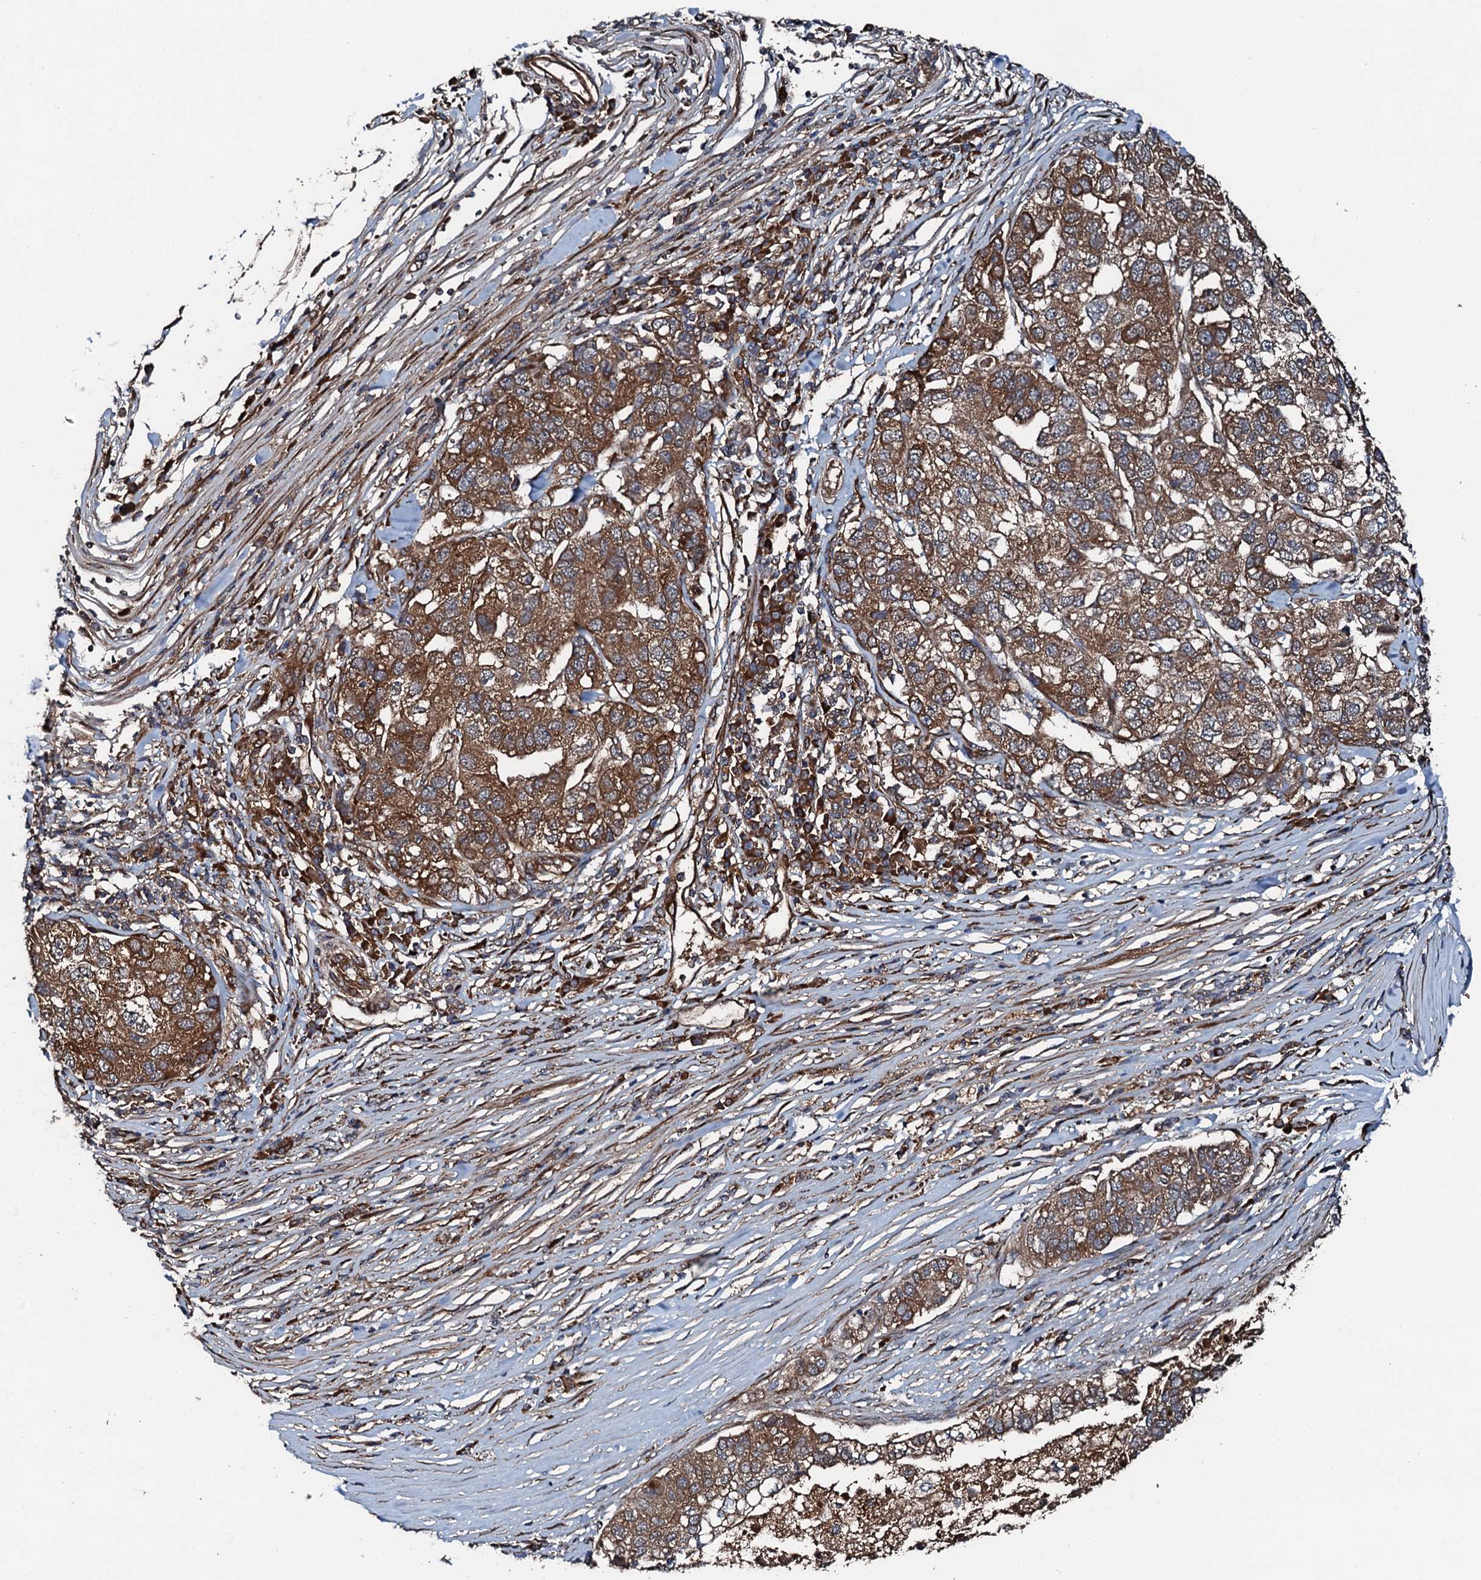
{"staining": {"intensity": "moderate", "quantity": ">75%", "location": "cytoplasmic/membranous"}, "tissue": "pancreatic cancer", "cell_type": "Tumor cells", "image_type": "cancer", "snomed": [{"axis": "morphology", "description": "Adenocarcinoma, NOS"}, {"axis": "topography", "description": "Pancreas"}], "caption": "IHC (DAB (3,3'-diaminobenzidine)) staining of human adenocarcinoma (pancreatic) displays moderate cytoplasmic/membranous protein staining in approximately >75% of tumor cells.", "gene": "FLYWCH1", "patient": {"sex": "female", "age": 61}}